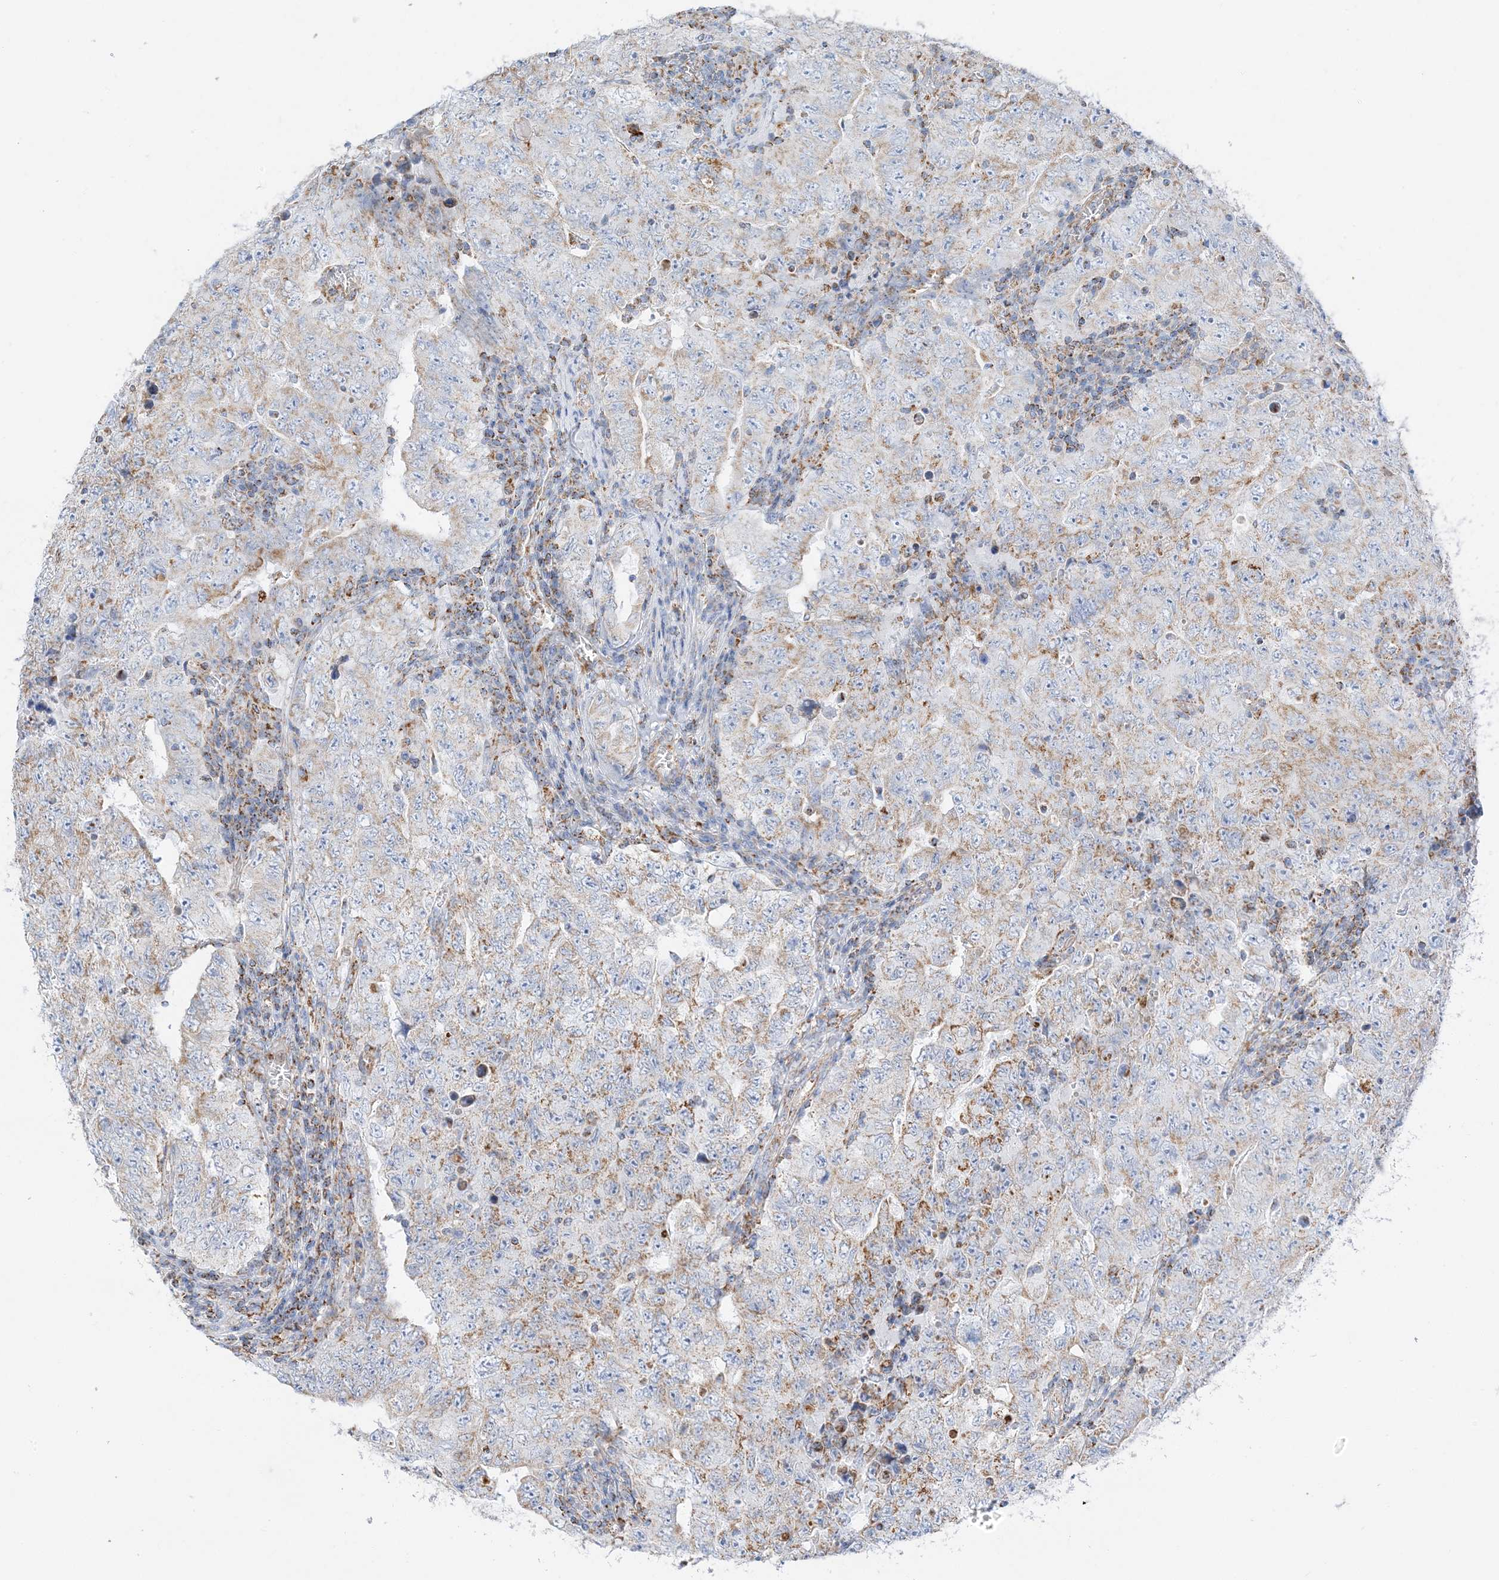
{"staining": {"intensity": "moderate", "quantity": "25%-75%", "location": "cytoplasmic/membranous"}, "tissue": "testis cancer", "cell_type": "Tumor cells", "image_type": "cancer", "snomed": [{"axis": "morphology", "description": "Carcinoma, Embryonal, NOS"}, {"axis": "topography", "description": "Testis"}], "caption": "Moderate cytoplasmic/membranous protein expression is seen in approximately 25%-75% of tumor cells in testis embryonal carcinoma. (Brightfield microscopy of DAB IHC at high magnification).", "gene": "CAPN13", "patient": {"sex": "male", "age": 26}}